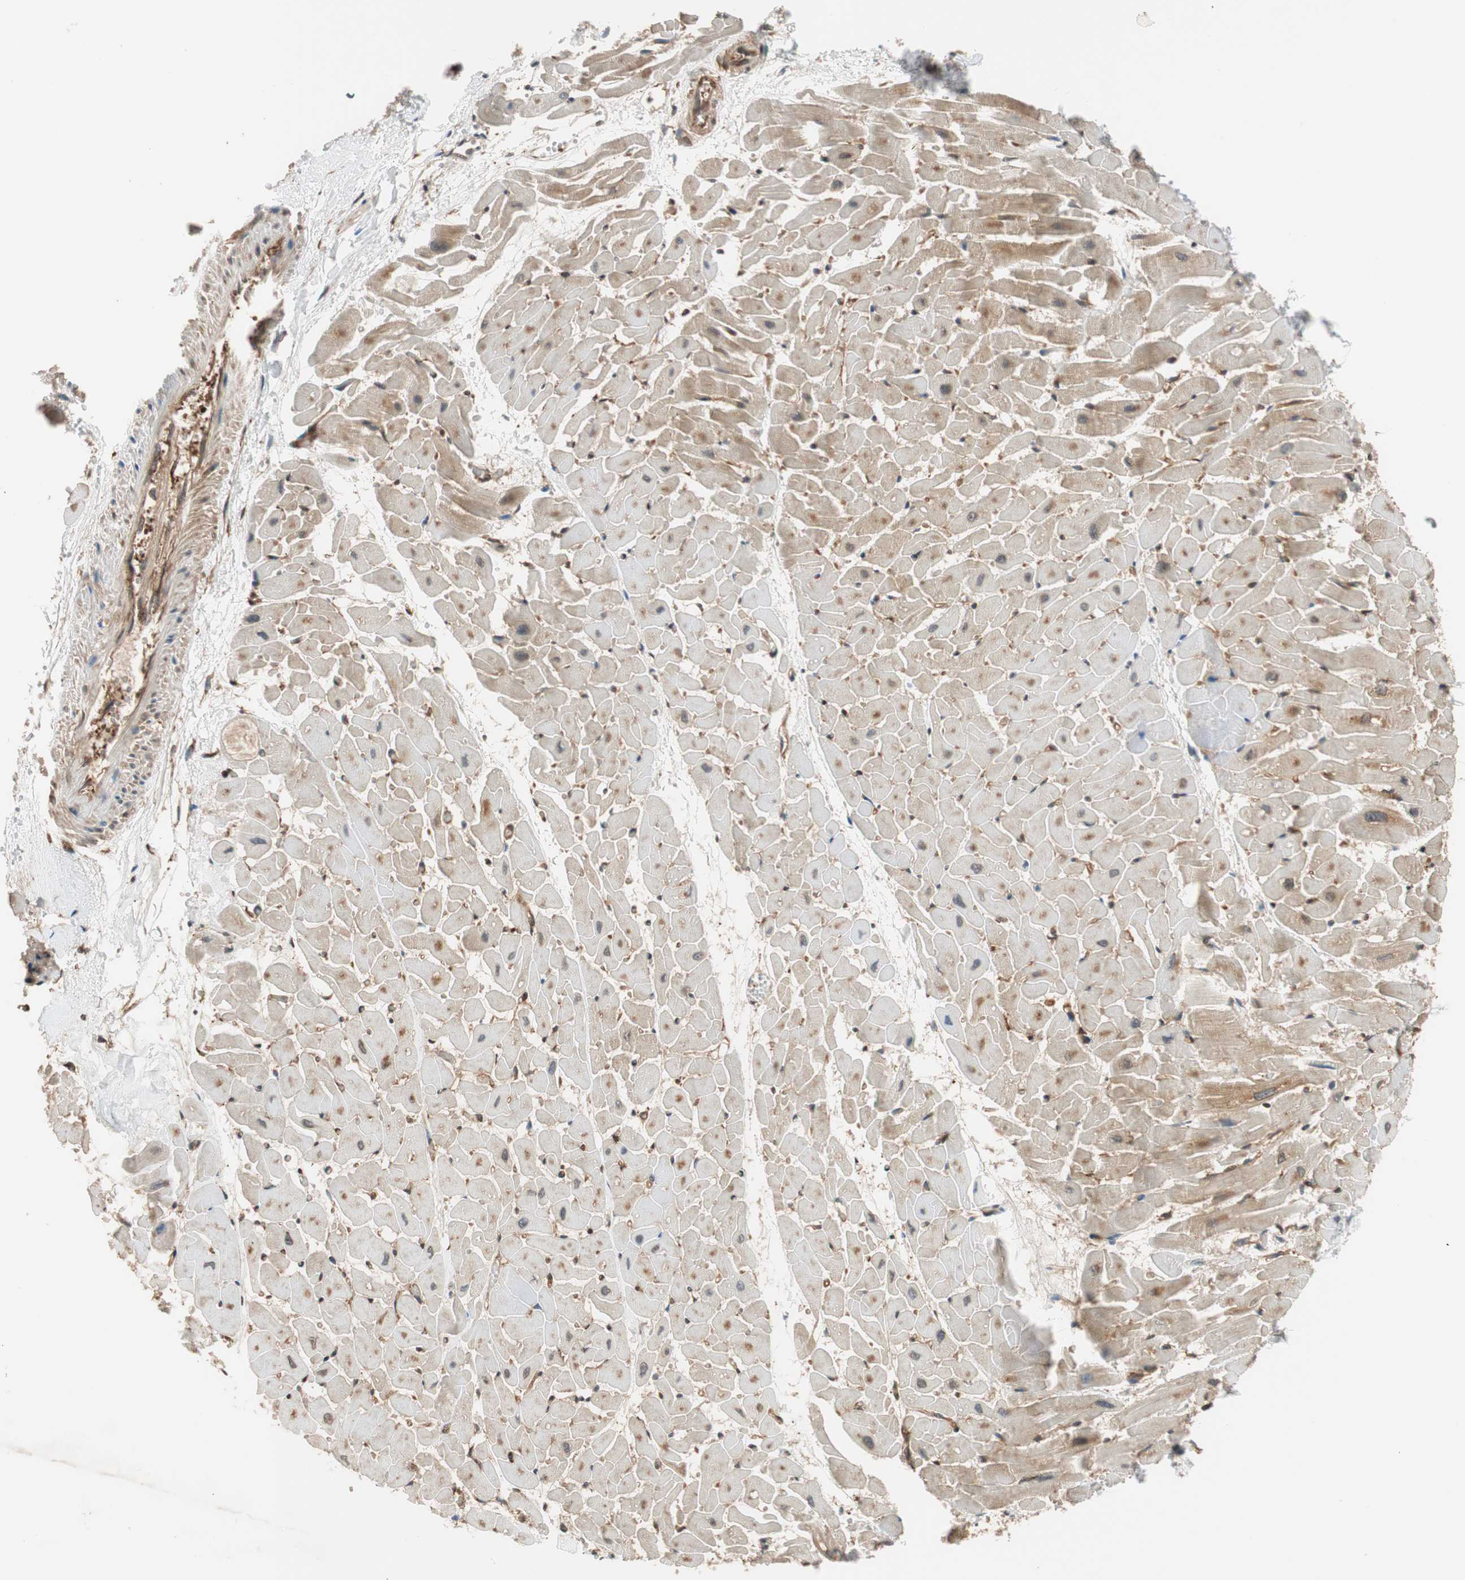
{"staining": {"intensity": "moderate", "quantity": "25%-75%", "location": "cytoplasmic/membranous"}, "tissue": "heart muscle", "cell_type": "Cardiomyocytes", "image_type": "normal", "snomed": [{"axis": "morphology", "description": "Normal tissue, NOS"}, {"axis": "topography", "description": "Heart"}], "caption": "A brown stain shows moderate cytoplasmic/membranous expression of a protein in cardiomyocytes of benign heart muscle.", "gene": "WASL", "patient": {"sex": "female", "age": 19}}